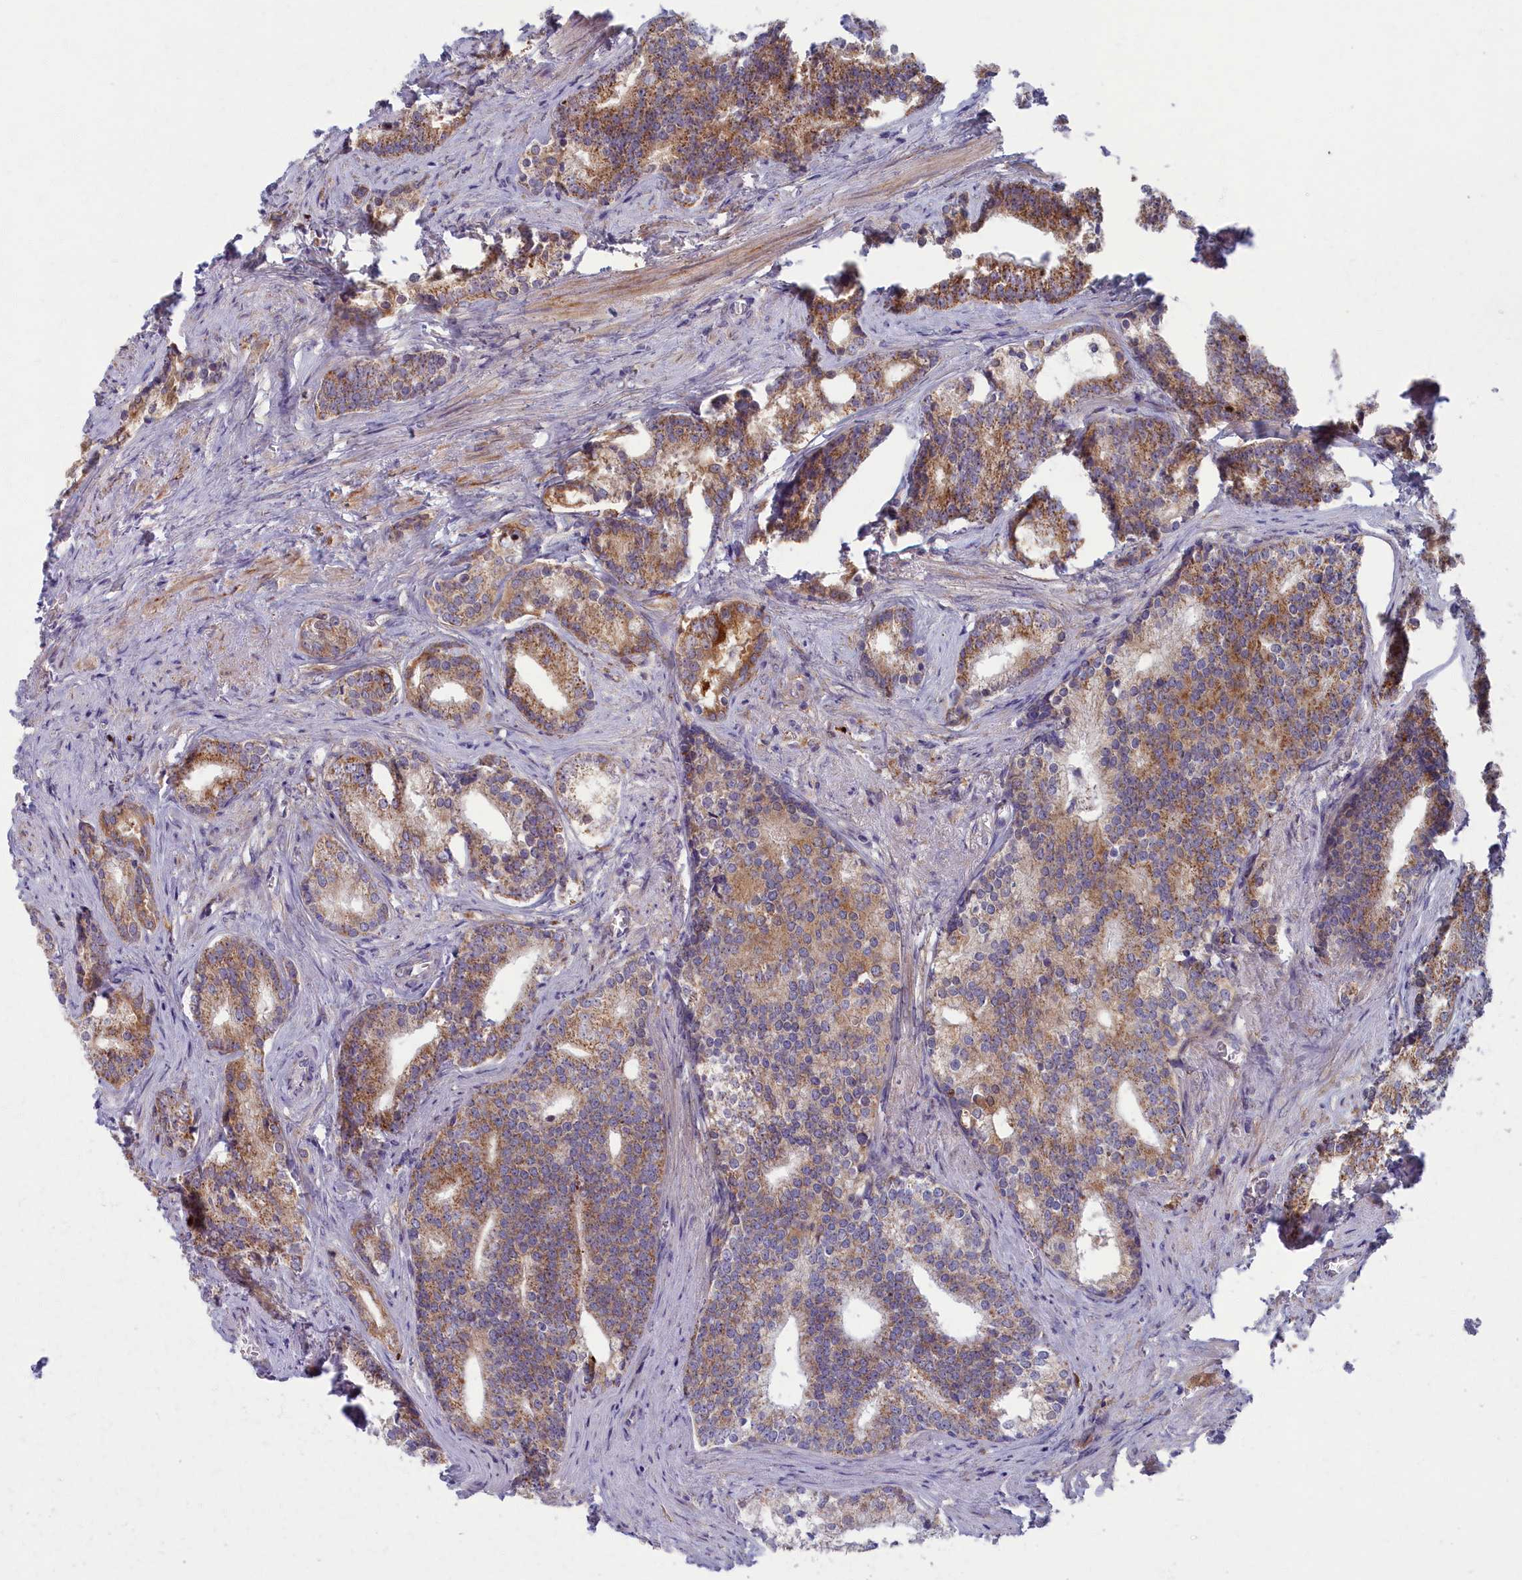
{"staining": {"intensity": "moderate", "quantity": ">75%", "location": "cytoplasmic/membranous"}, "tissue": "prostate cancer", "cell_type": "Tumor cells", "image_type": "cancer", "snomed": [{"axis": "morphology", "description": "Adenocarcinoma, Low grade"}, {"axis": "topography", "description": "Prostate"}], "caption": "DAB immunohistochemical staining of adenocarcinoma (low-grade) (prostate) displays moderate cytoplasmic/membranous protein positivity in about >75% of tumor cells. The protein of interest is shown in brown color, while the nuclei are stained blue.", "gene": "MRPS25", "patient": {"sex": "male", "age": 71}}